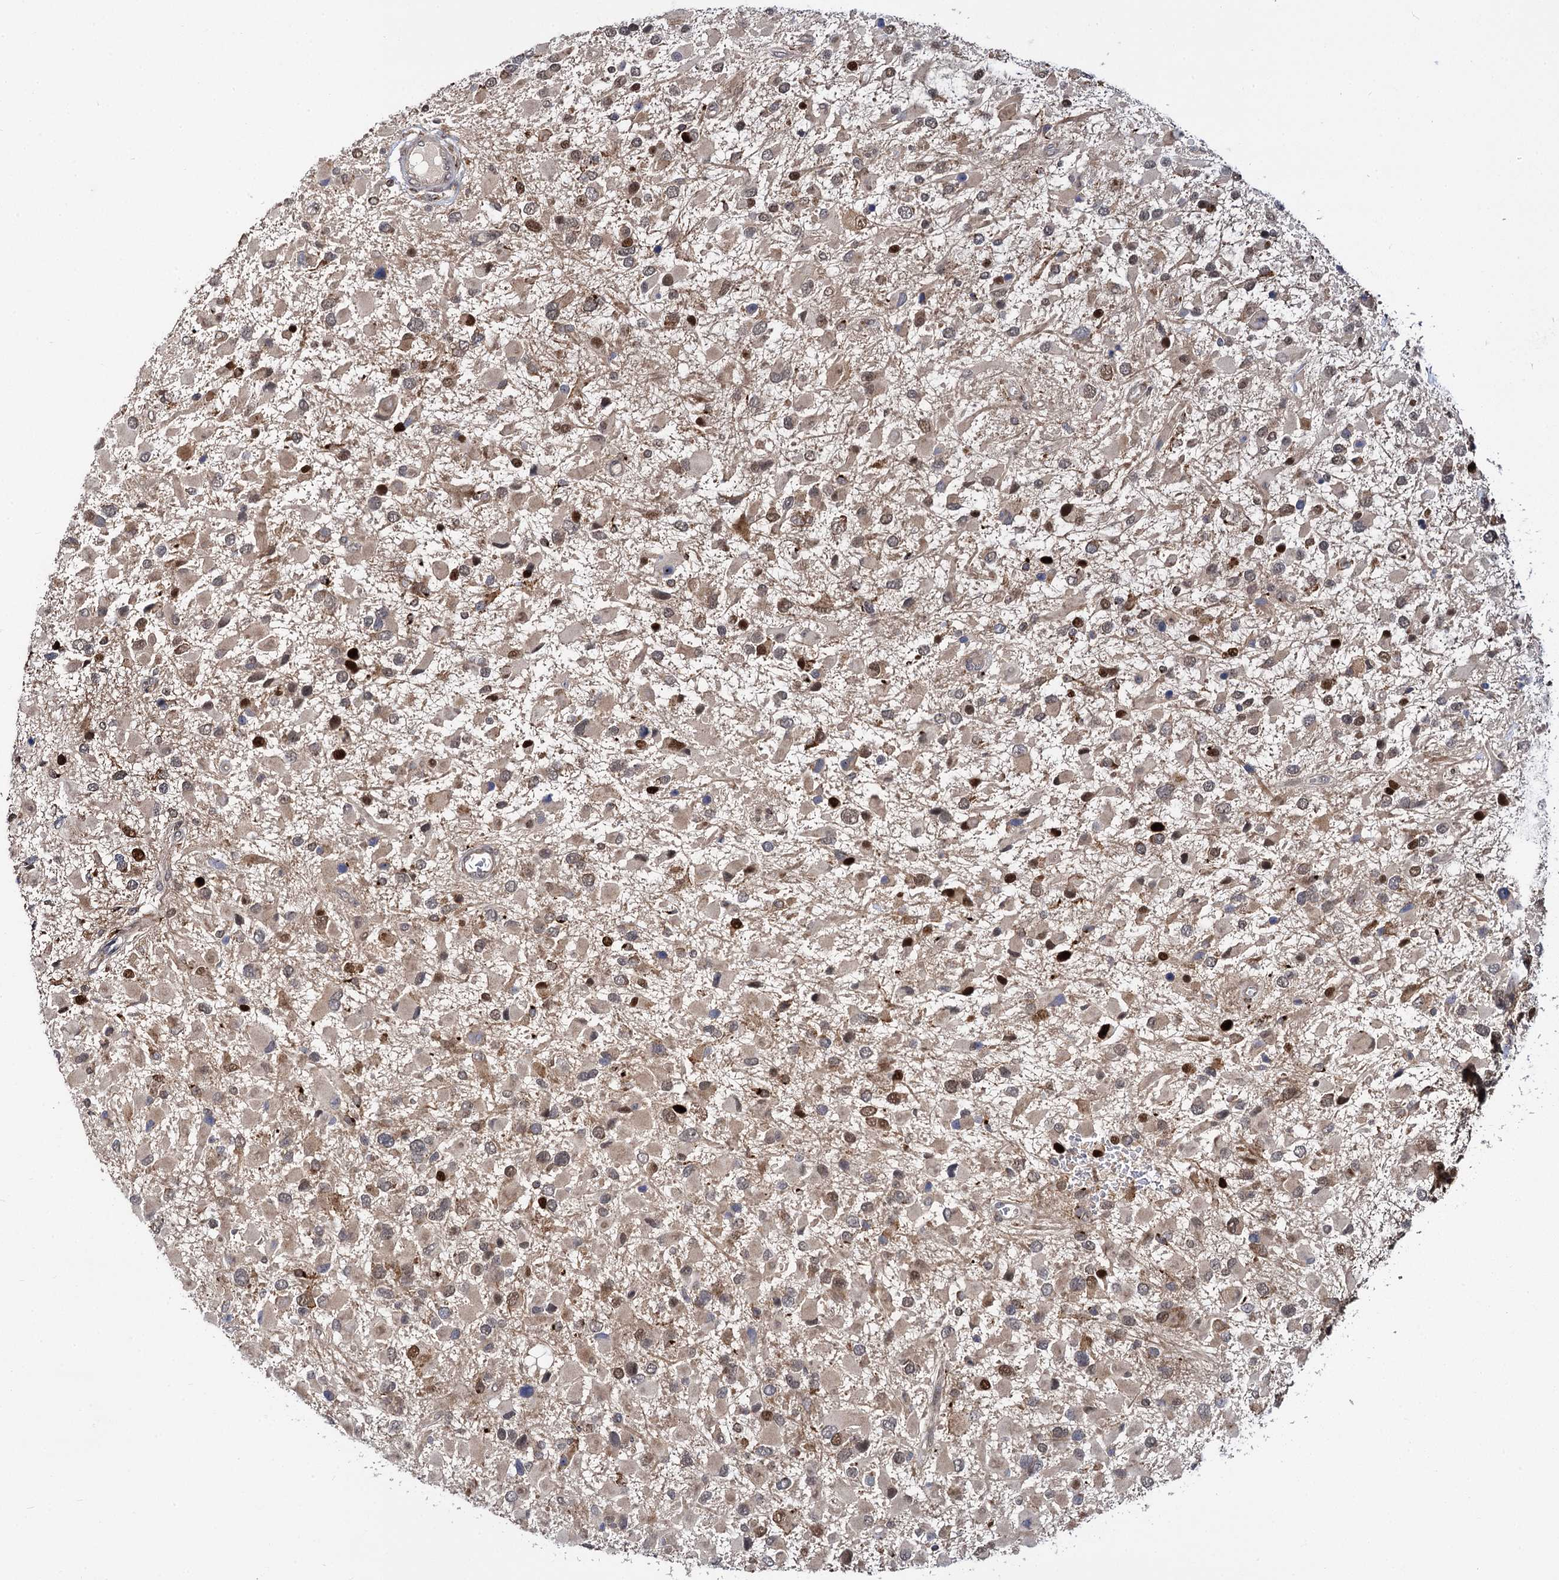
{"staining": {"intensity": "moderate", "quantity": "<25%", "location": "nuclear"}, "tissue": "glioma", "cell_type": "Tumor cells", "image_type": "cancer", "snomed": [{"axis": "morphology", "description": "Glioma, malignant, High grade"}, {"axis": "topography", "description": "Brain"}], "caption": "DAB (3,3'-diaminobenzidine) immunohistochemical staining of malignant glioma (high-grade) reveals moderate nuclear protein staining in approximately <25% of tumor cells. Nuclei are stained in blue.", "gene": "GAL3ST4", "patient": {"sex": "male", "age": 53}}